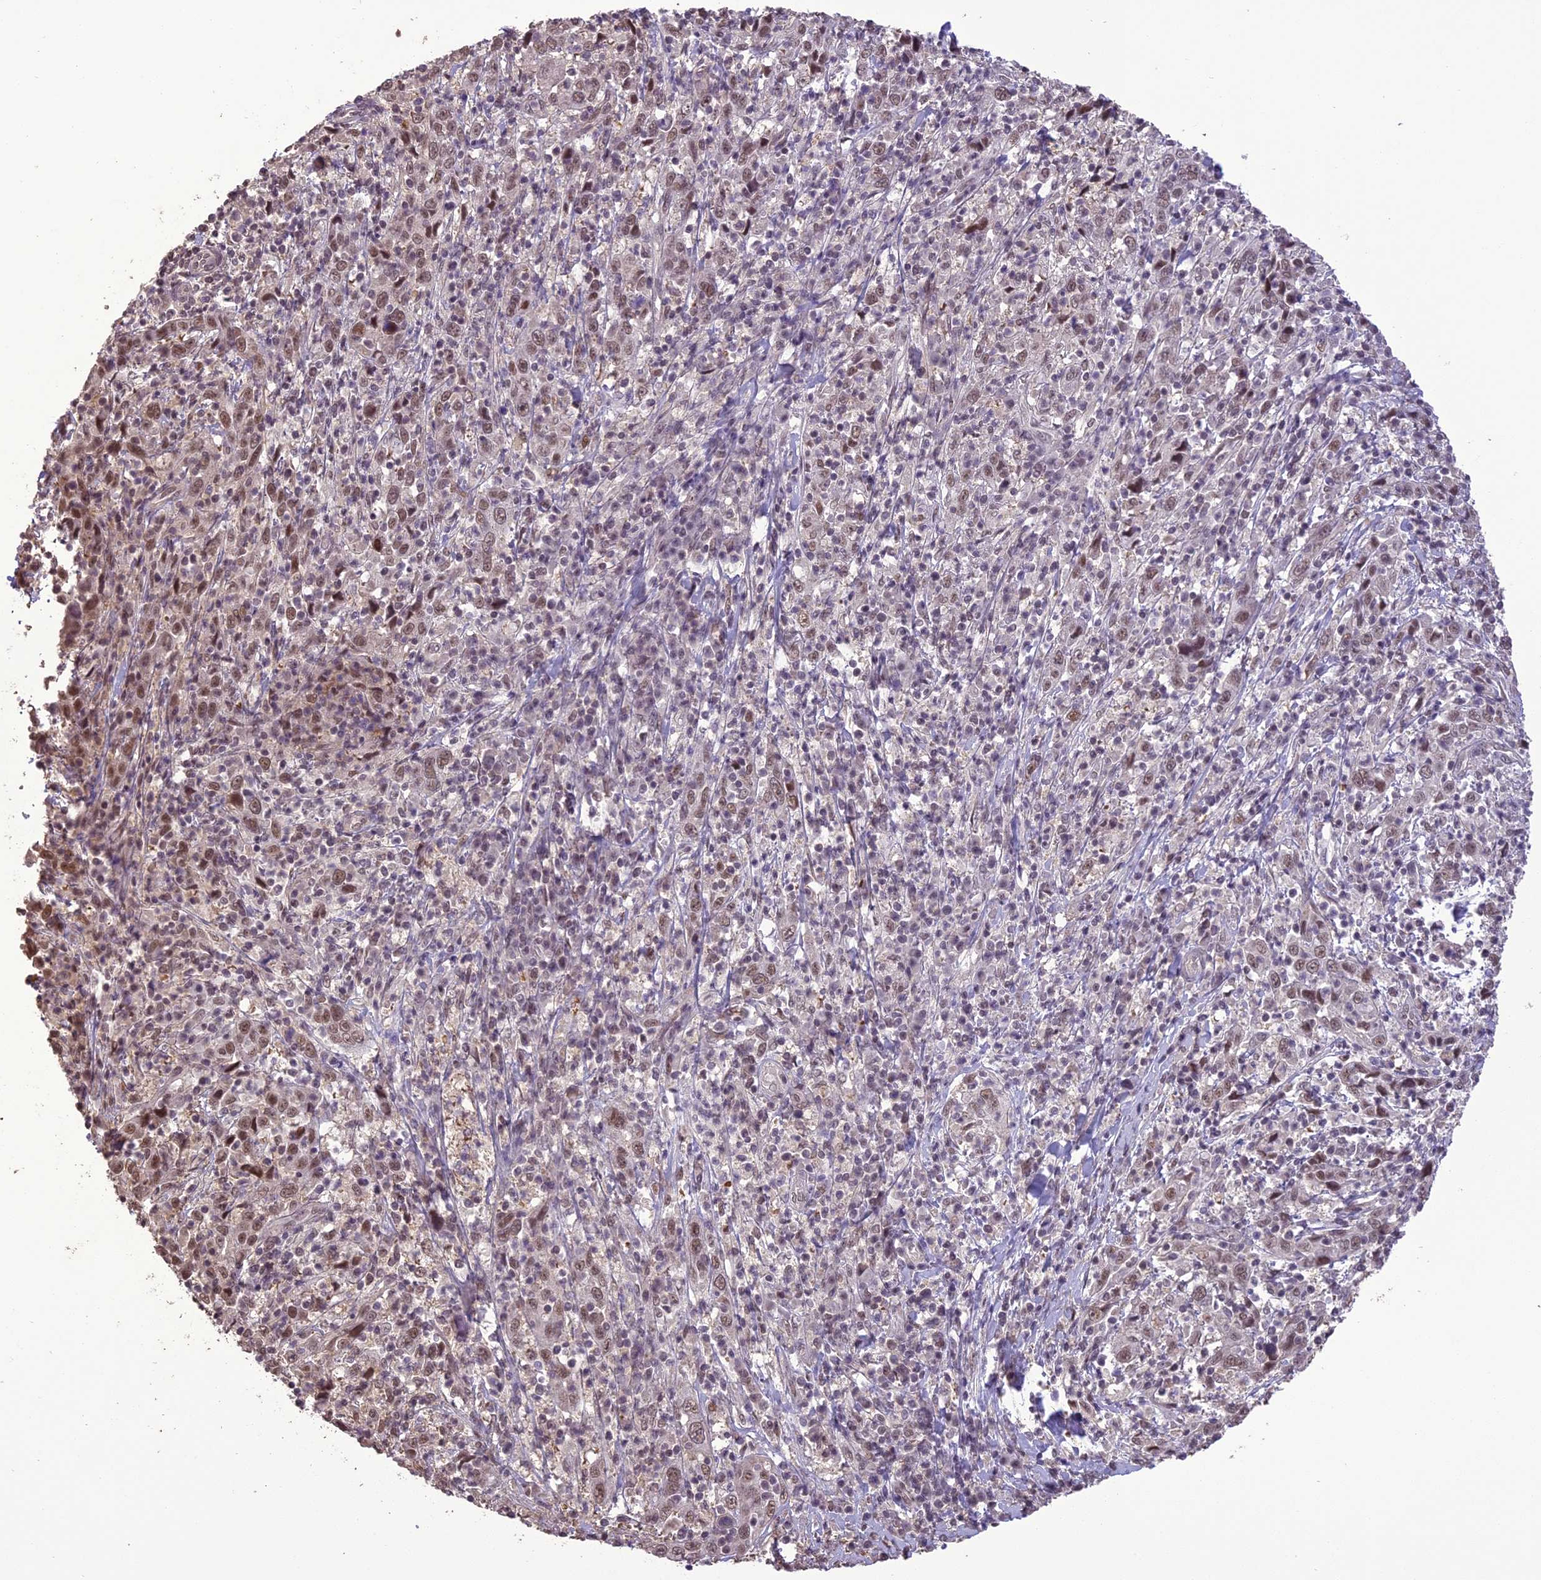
{"staining": {"intensity": "moderate", "quantity": ">75%", "location": "nuclear"}, "tissue": "cervical cancer", "cell_type": "Tumor cells", "image_type": "cancer", "snomed": [{"axis": "morphology", "description": "Squamous cell carcinoma, NOS"}, {"axis": "topography", "description": "Cervix"}], "caption": "Protein staining of cervical squamous cell carcinoma tissue shows moderate nuclear staining in about >75% of tumor cells.", "gene": "TIGD7", "patient": {"sex": "female", "age": 46}}